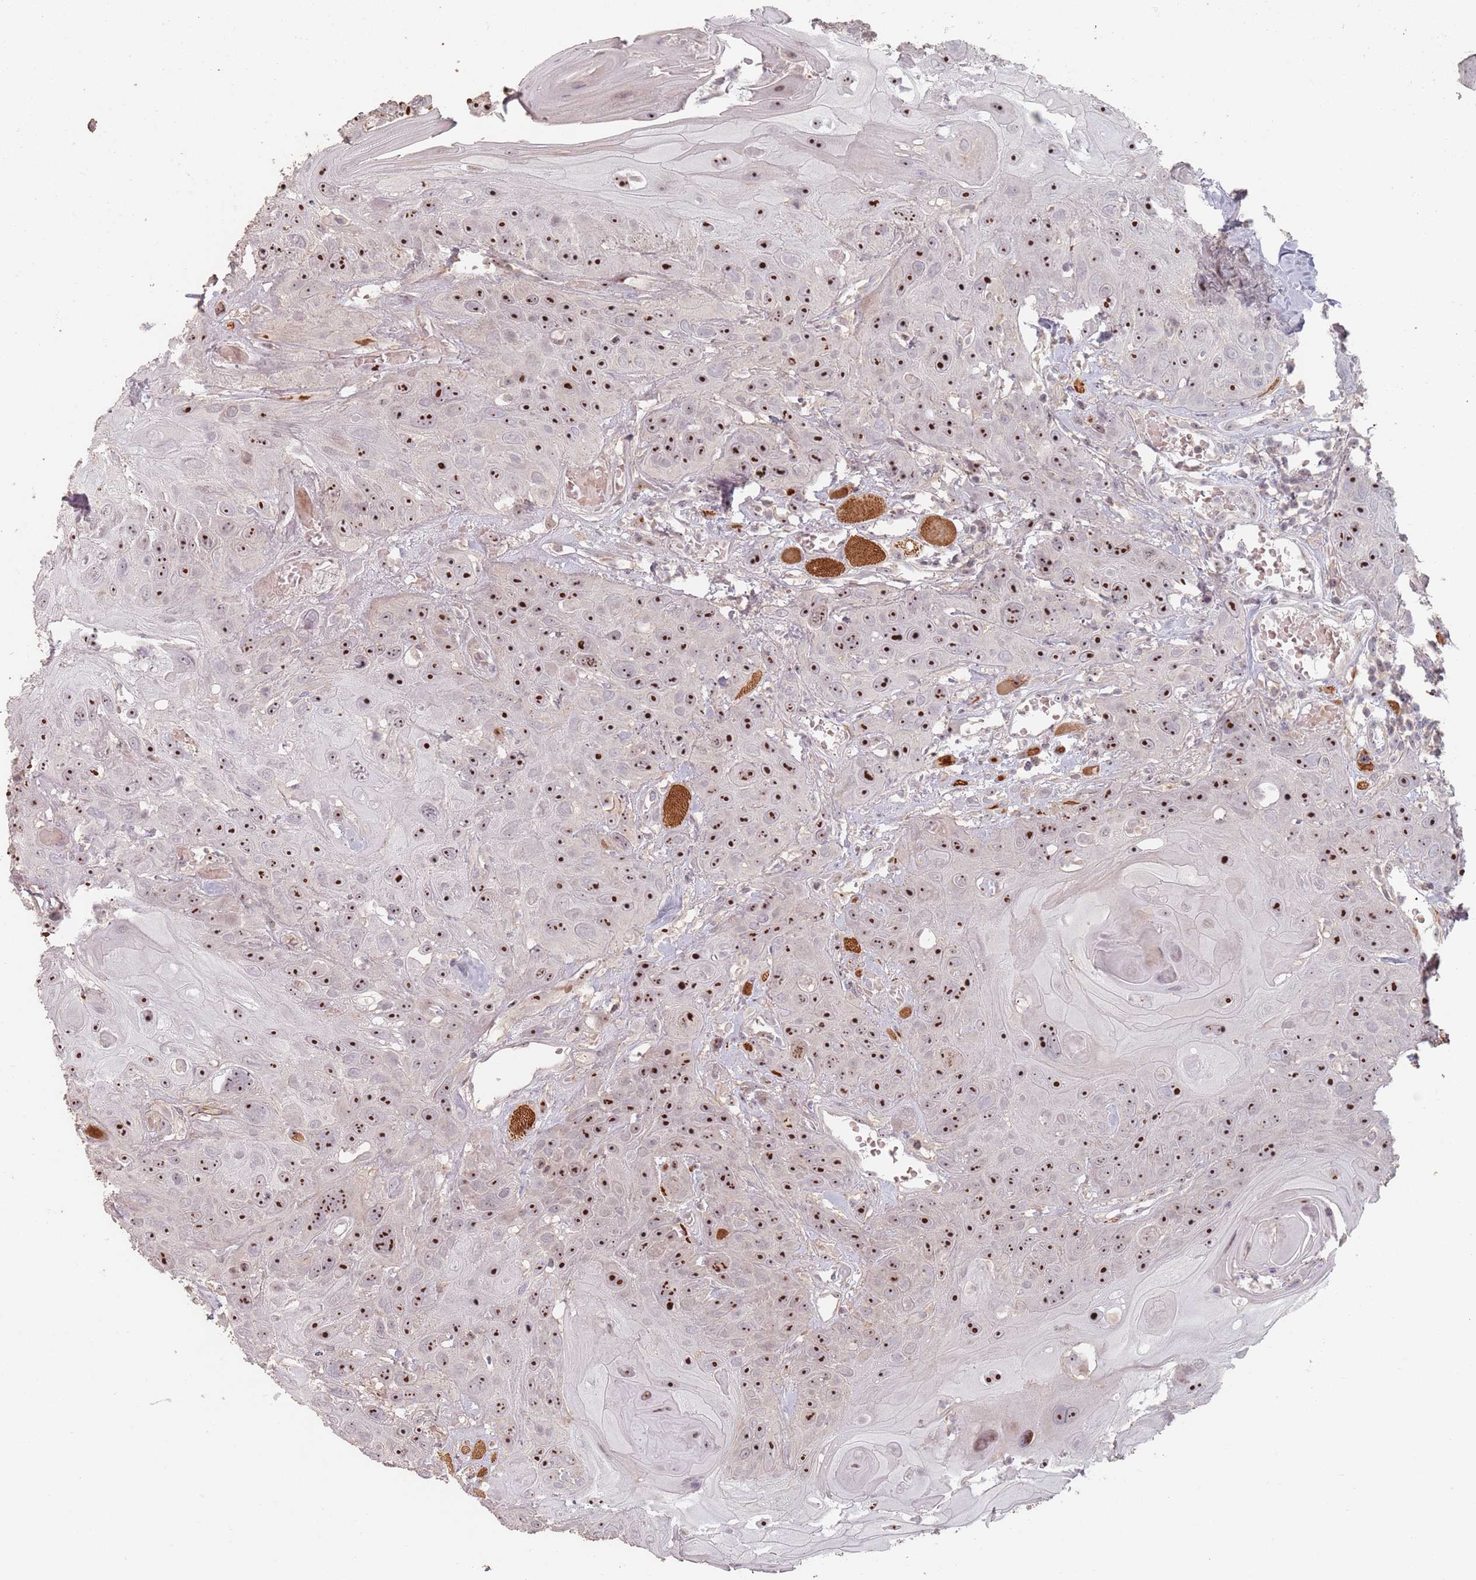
{"staining": {"intensity": "strong", "quantity": ">75%", "location": "nuclear"}, "tissue": "head and neck cancer", "cell_type": "Tumor cells", "image_type": "cancer", "snomed": [{"axis": "morphology", "description": "Squamous cell carcinoma, NOS"}, {"axis": "topography", "description": "Head-Neck"}], "caption": "Tumor cells show high levels of strong nuclear expression in about >75% of cells in human head and neck cancer (squamous cell carcinoma).", "gene": "ADTRP", "patient": {"sex": "female", "age": 59}}